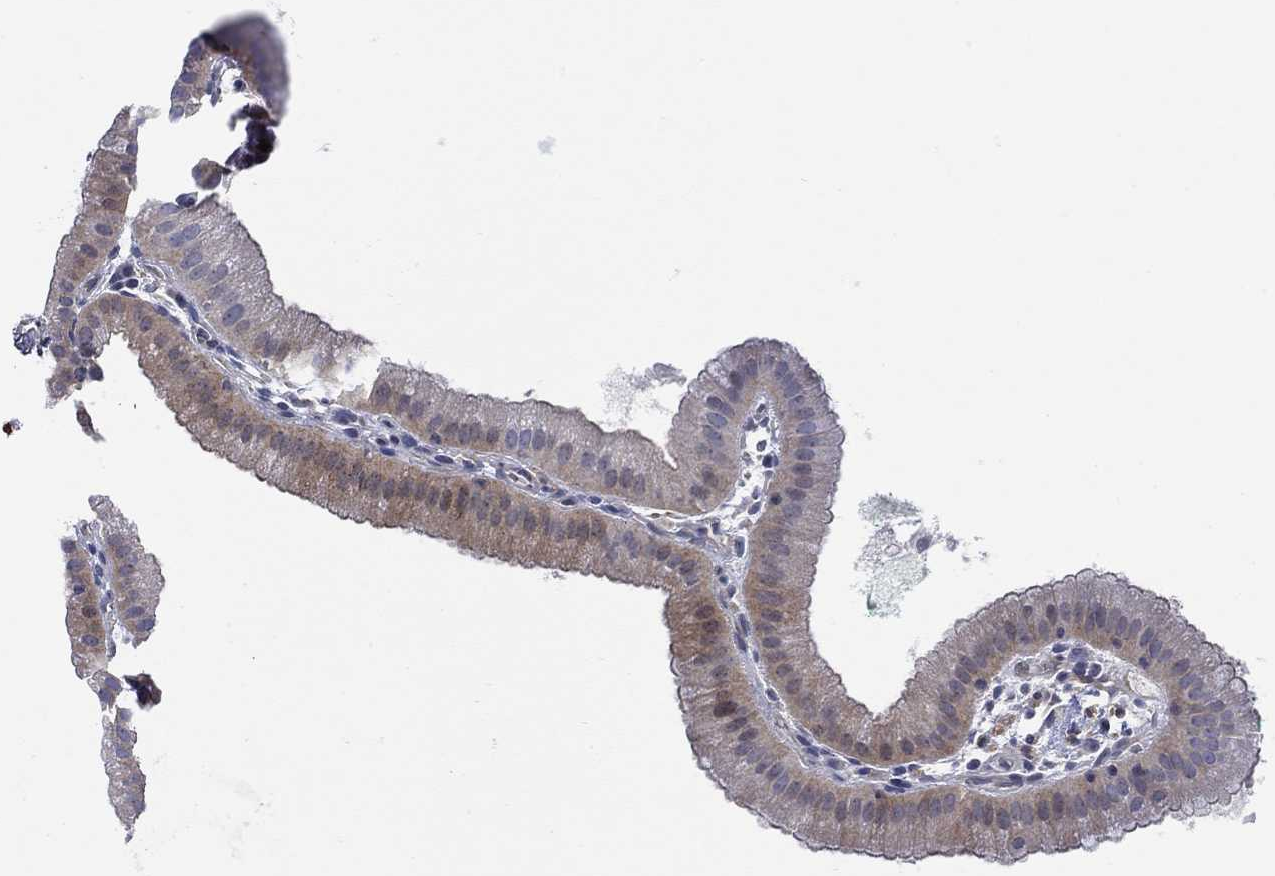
{"staining": {"intensity": "moderate", "quantity": "25%-75%", "location": "cytoplasmic/membranous"}, "tissue": "gallbladder", "cell_type": "Glandular cells", "image_type": "normal", "snomed": [{"axis": "morphology", "description": "Normal tissue, NOS"}, {"axis": "topography", "description": "Gallbladder"}], "caption": "Protein analysis of normal gallbladder exhibits moderate cytoplasmic/membranous staining in about 25%-75% of glandular cells. The protein of interest is shown in brown color, while the nuclei are stained blue.", "gene": "SCN7A", "patient": {"sex": "male", "age": 67}}